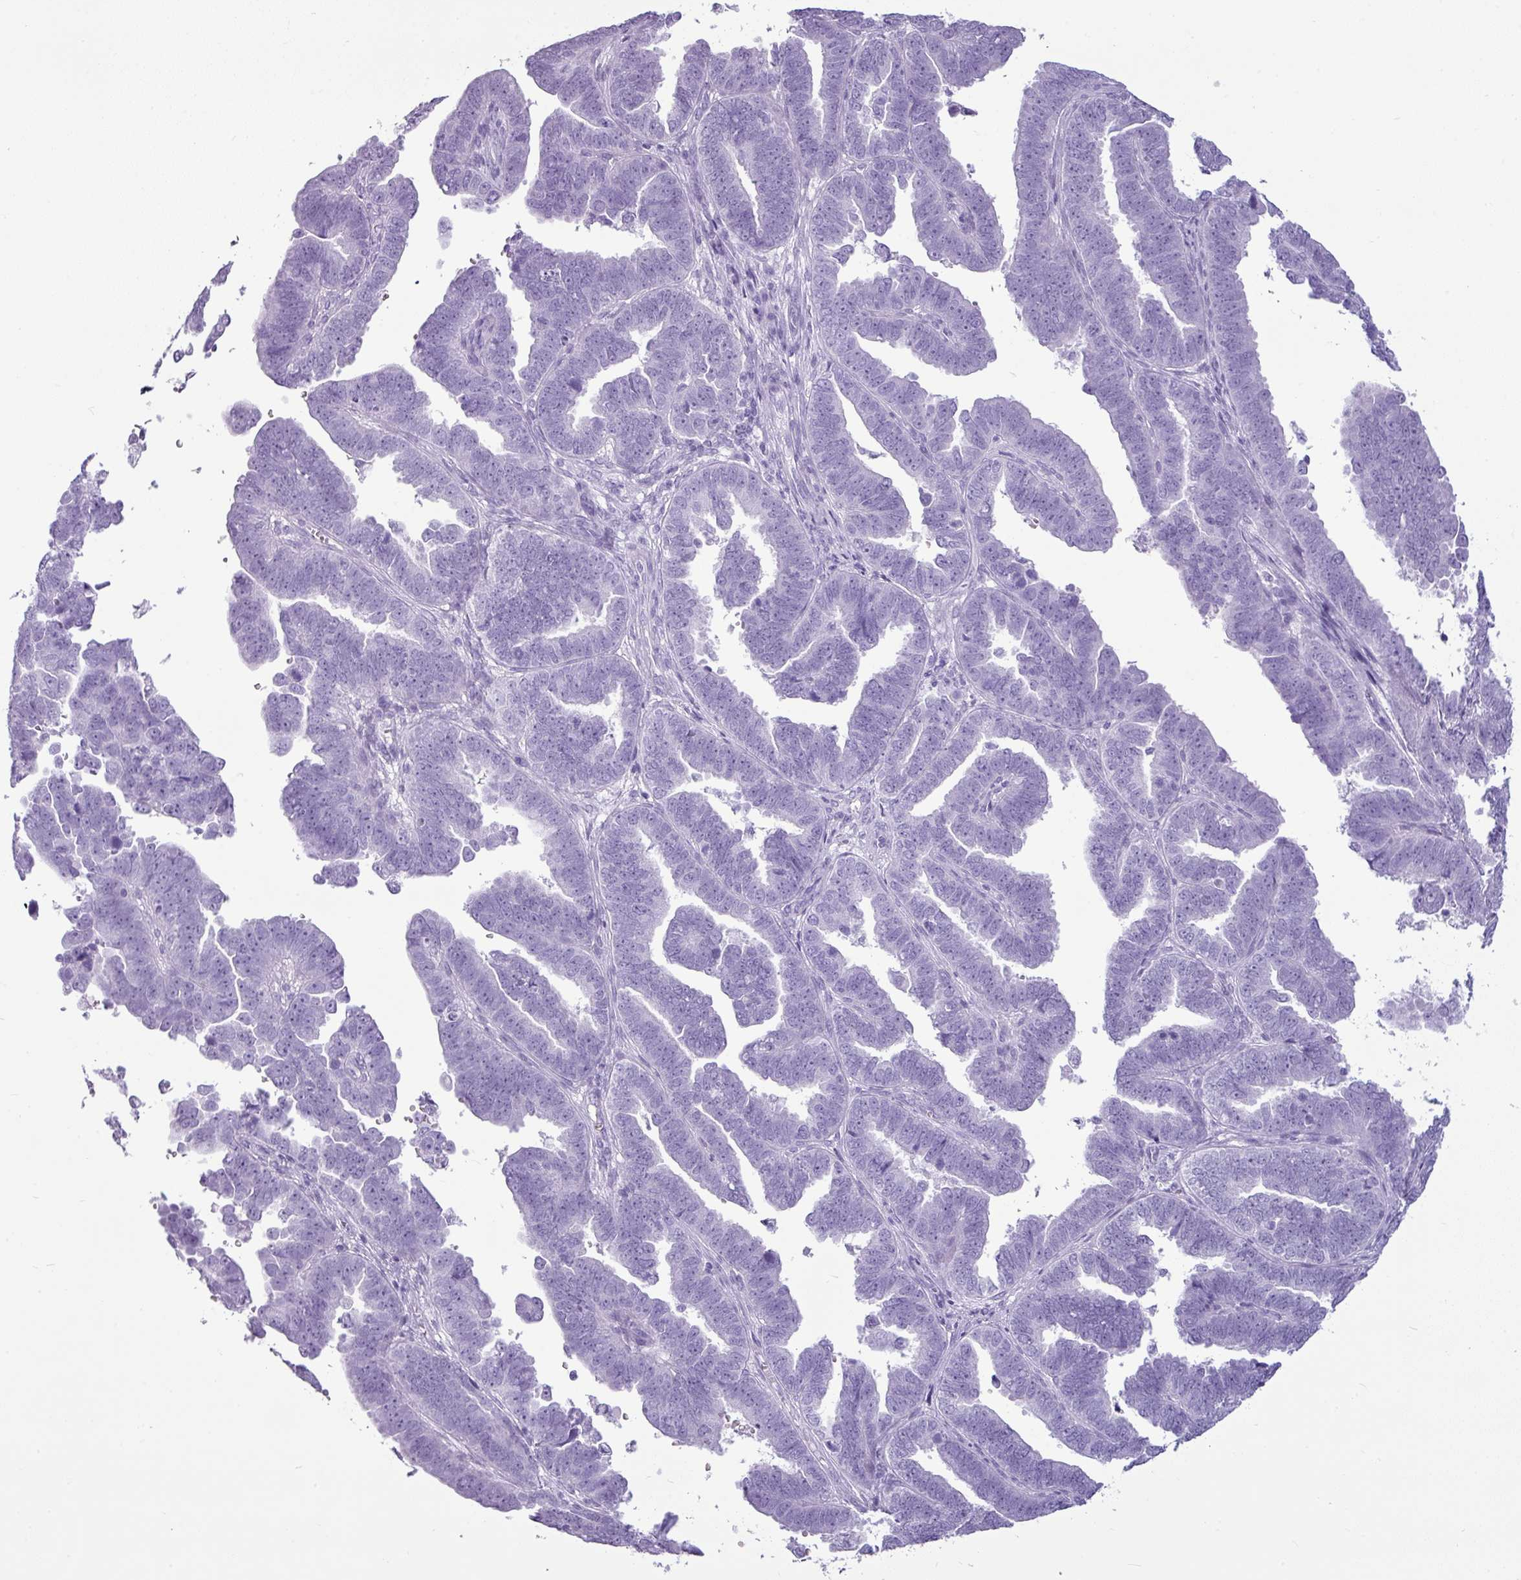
{"staining": {"intensity": "negative", "quantity": "none", "location": "none"}, "tissue": "endometrial cancer", "cell_type": "Tumor cells", "image_type": "cancer", "snomed": [{"axis": "morphology", "description": "Adenocarcinoma, NOS"}, {"axis": "topography", "description": "Endometrium"}], "caption": "Endometrial cancer stained for a protein using immunohistochemistry (IHC) exhibits no staining tumor cells.", "gene": "AMY1B", "patient": {"sex": "female", "age": 75}}